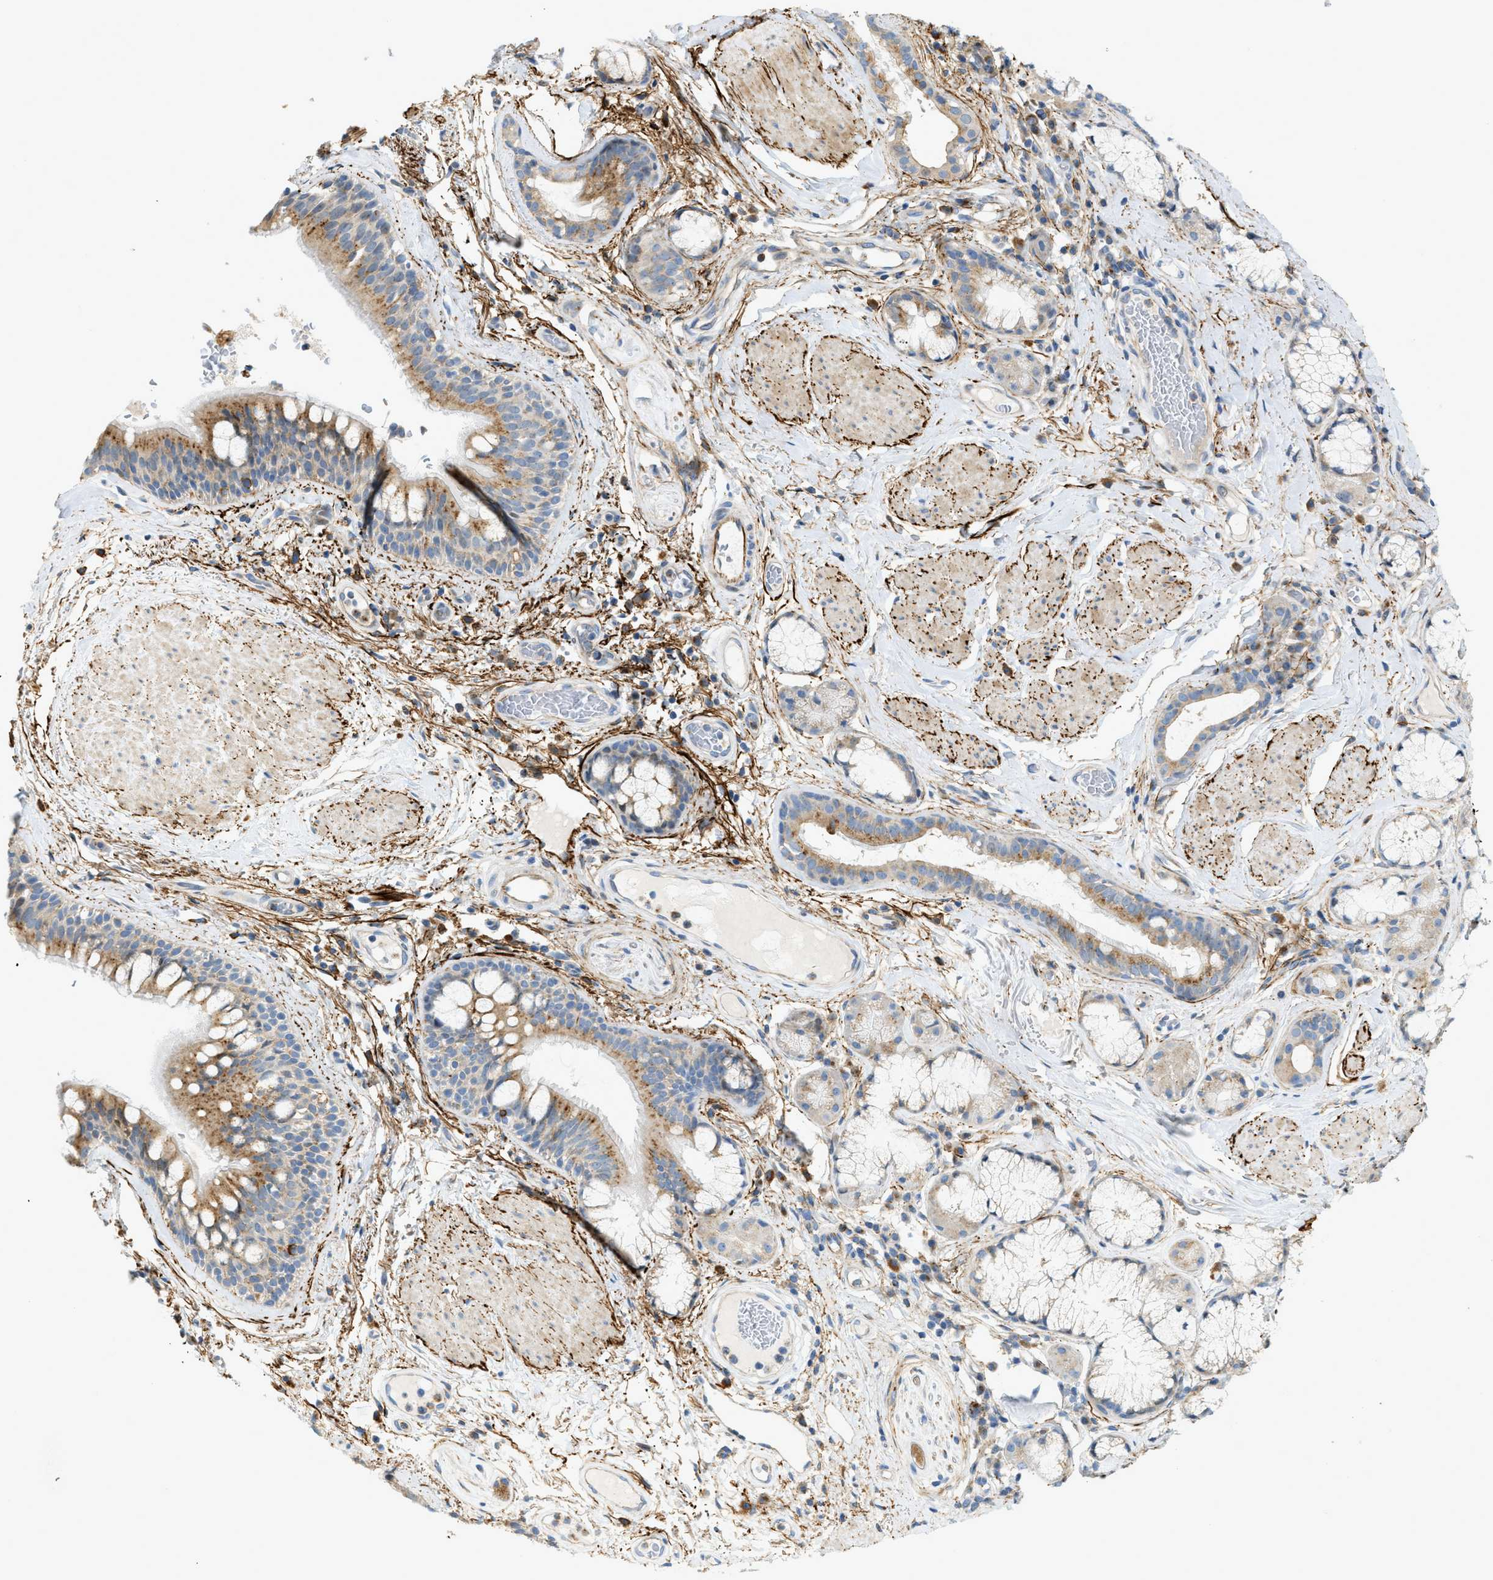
{"staining": {"intensity": "moderate", "quantity": ">75%", "location": "cytoplasmic/membranous"}, "tissue": "bronchus", "cell_type": "Respiratory epithelial cells", "image_type": "normal", "snomed": [{"axis": "morphology", "description": "Normal tissue, NOS"}, {"axis": "topography", "description": "Cartilage tissue"}], "caption": "This image exhibits IHC staining of normal human bronchus, with medium moderate cytoplasmic/membranous staining in approximately >75% of respiratory epithelial cells.", "gene": "LMBRD1", "patient": {"sex": "female", "age": 63}}